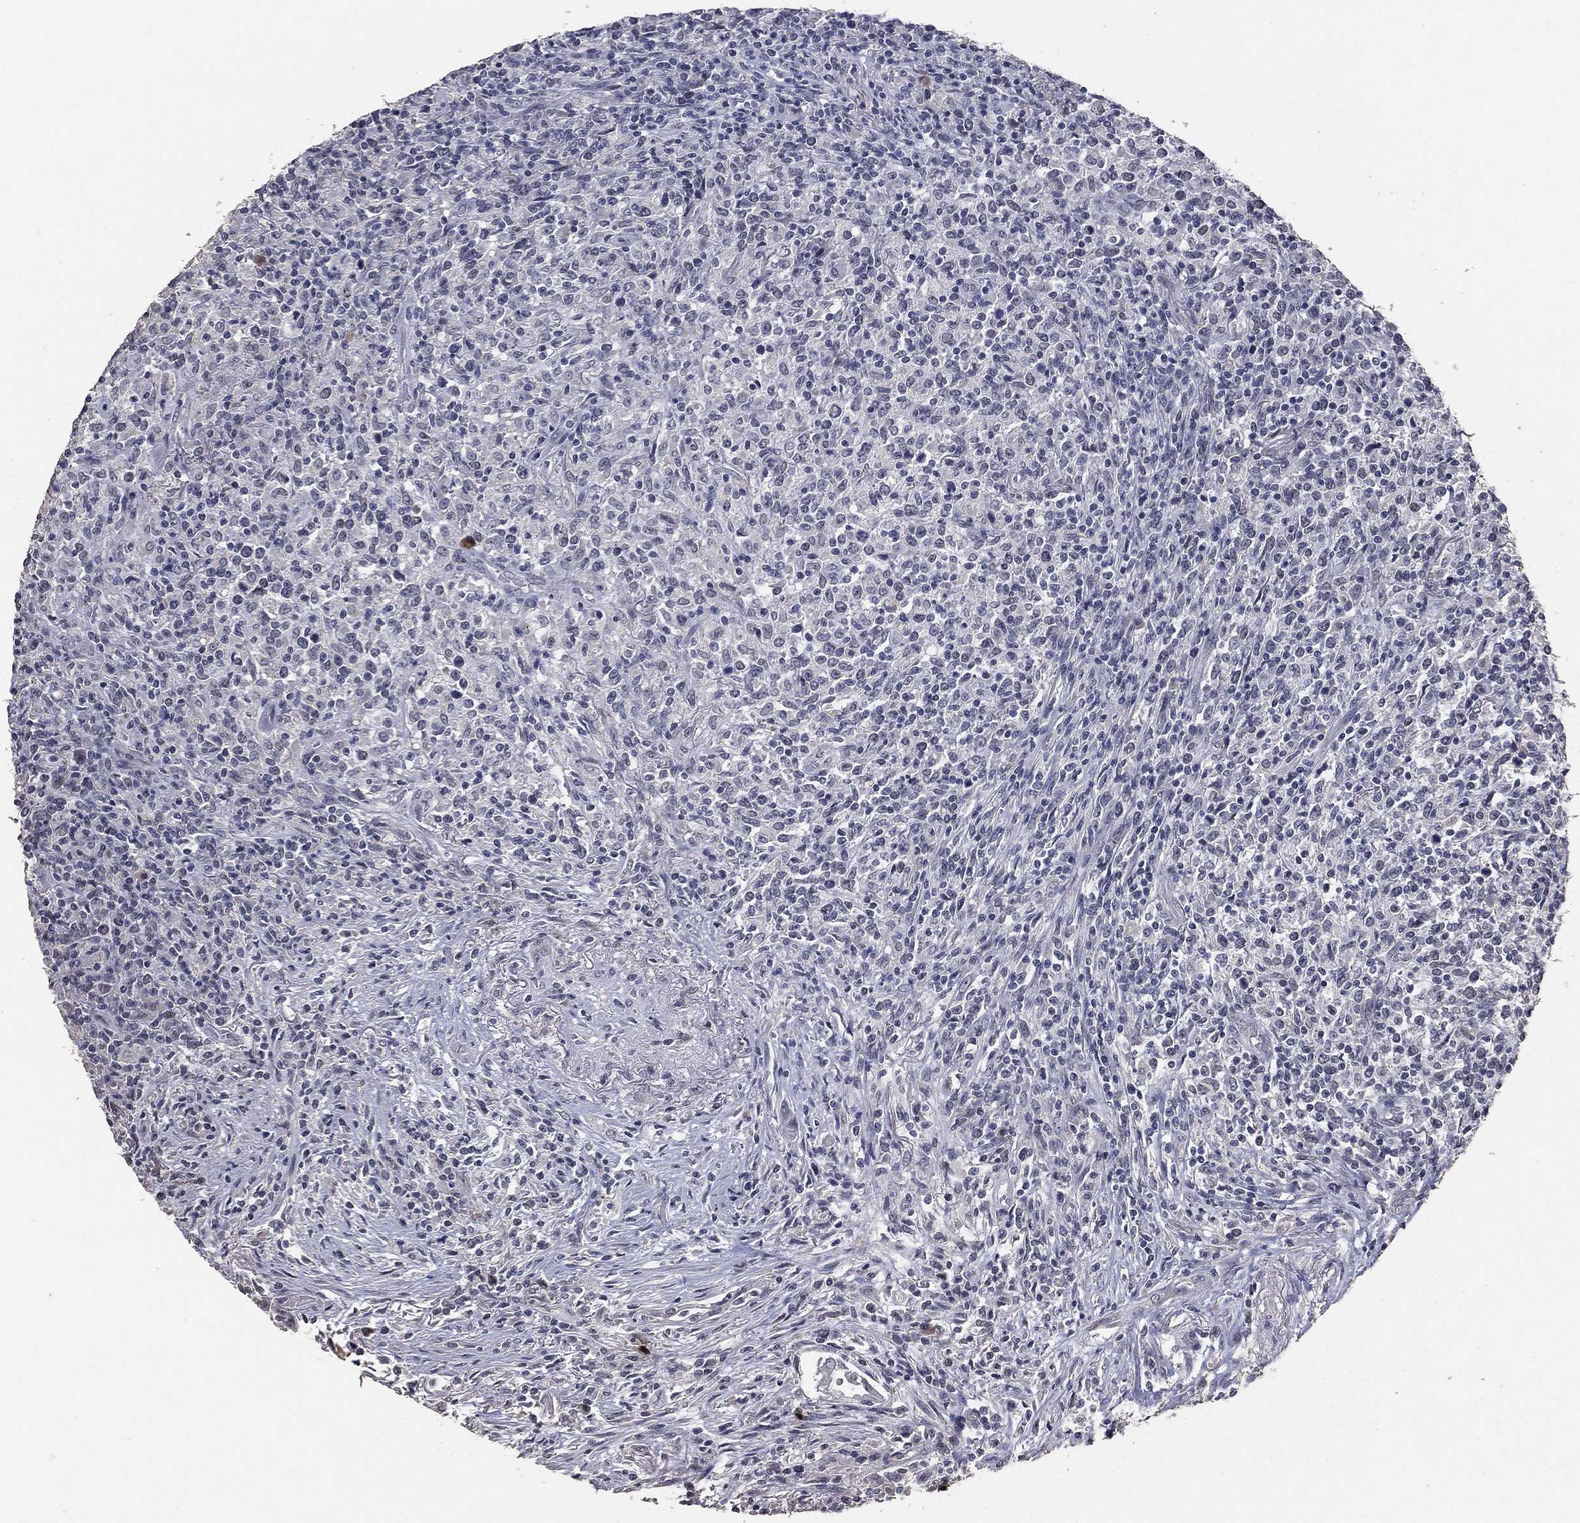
{"staining": {"intensity": "negative", "quantity": "none", "location": "none"}, "tissue": "lymphoma", "cell_type": "Tumor cells", "image_type": "cancer", "snomed": [{"axis": "morphology", "description": "Malignant lymphoma, non-Hodgkin's type, High grade"}, {"axis": "topography", "description": "Lung"}], "caption": "A photomicrograph of lymphoma stained for a protein shows no brown staining in tumor cells.", "gene": "DSG1", "patient": {"sex": "male", "age": 79}}